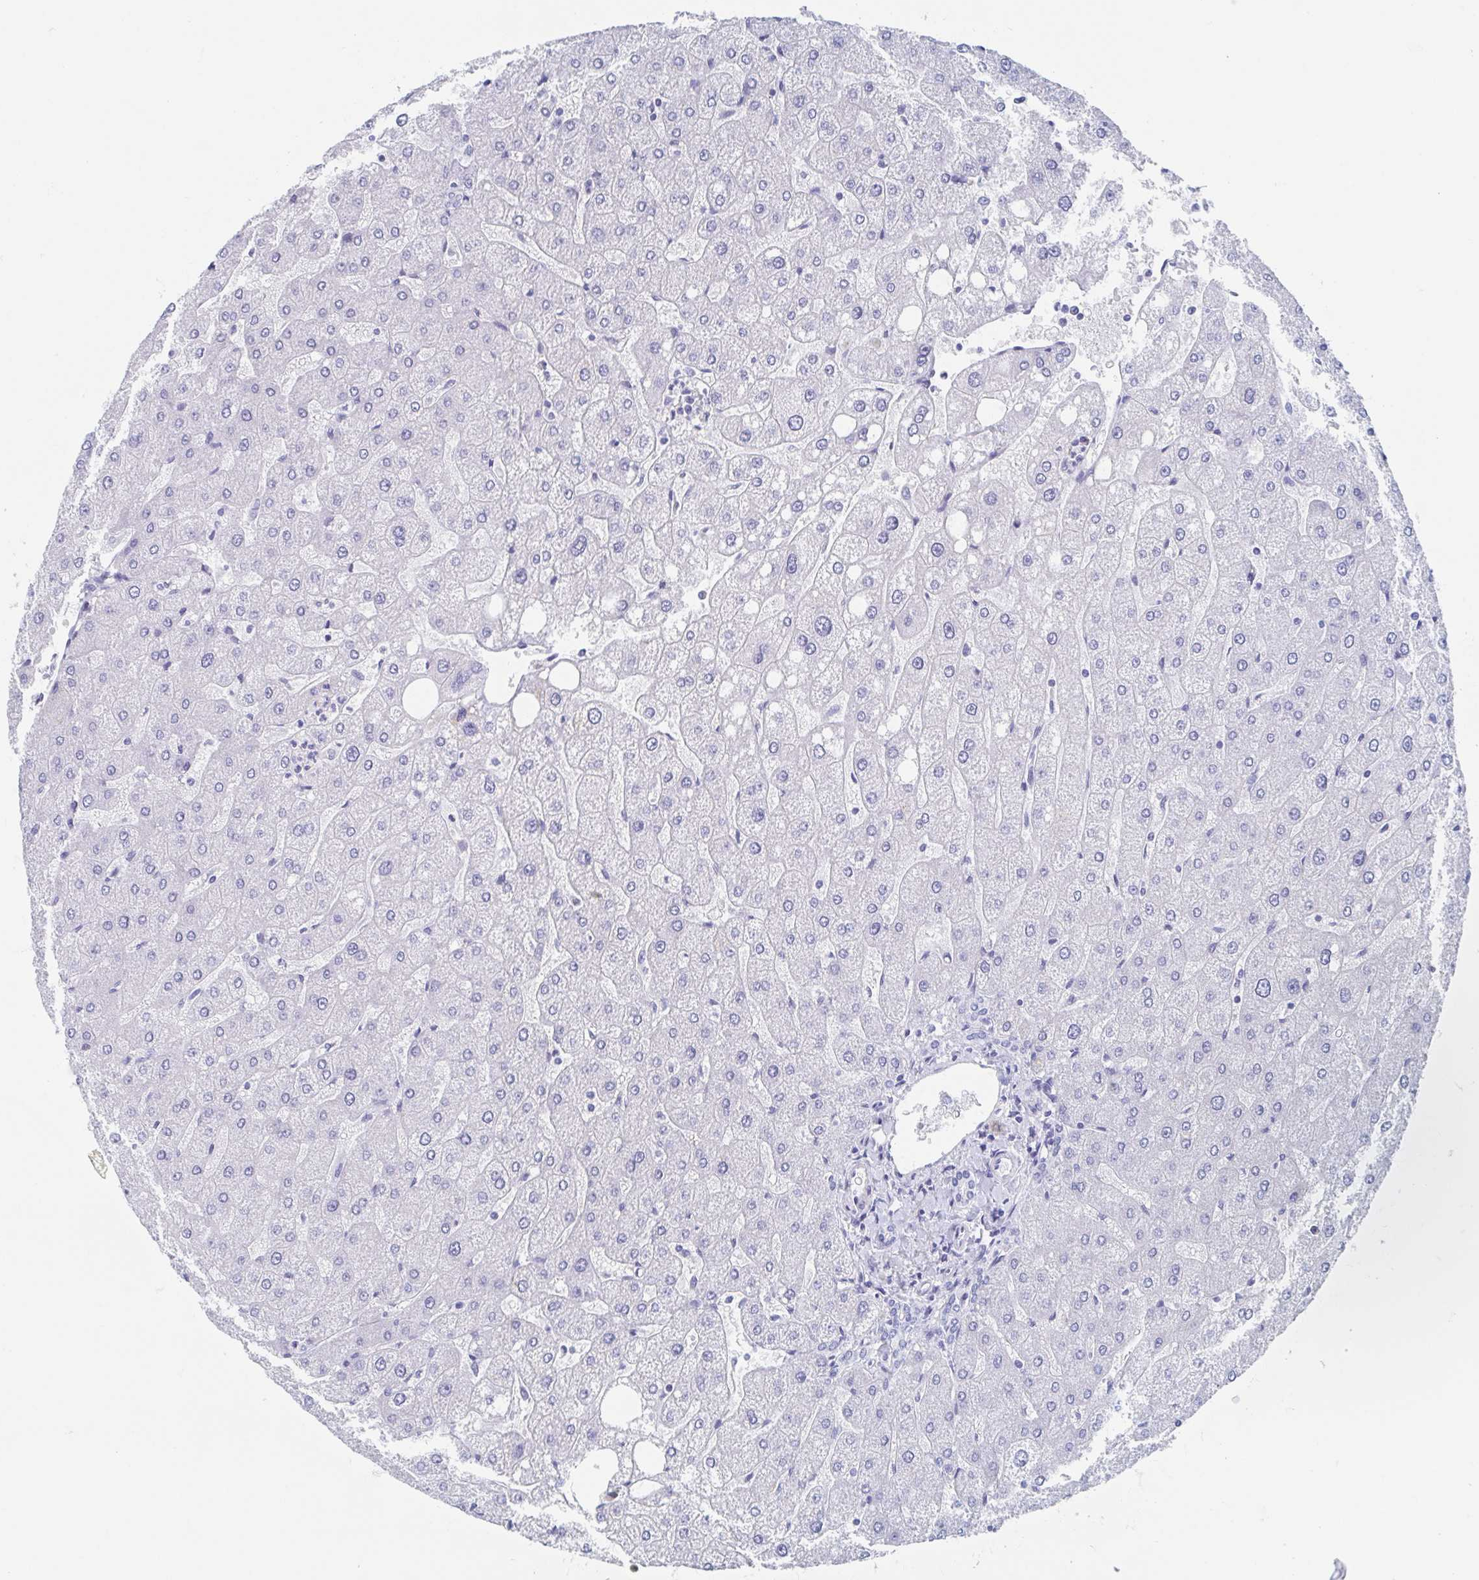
{"staining": {"intensity": "negative", "quantity": "none", "location": "none"}, "tissue": "liver", "cell_type": "Cholangiocytes", "image_type": "normal", "snomed": [{"axis": "morphology", "description": "Normal tissue, NOS"}, {"axis": "topography", "description": "Liver"}], "caption": "Immunohistochemistry of benign human liver reveals no positivity in cholangiocytes.", "gene": "C10orf53", "patient": {"sex": "male", "age": 67}}